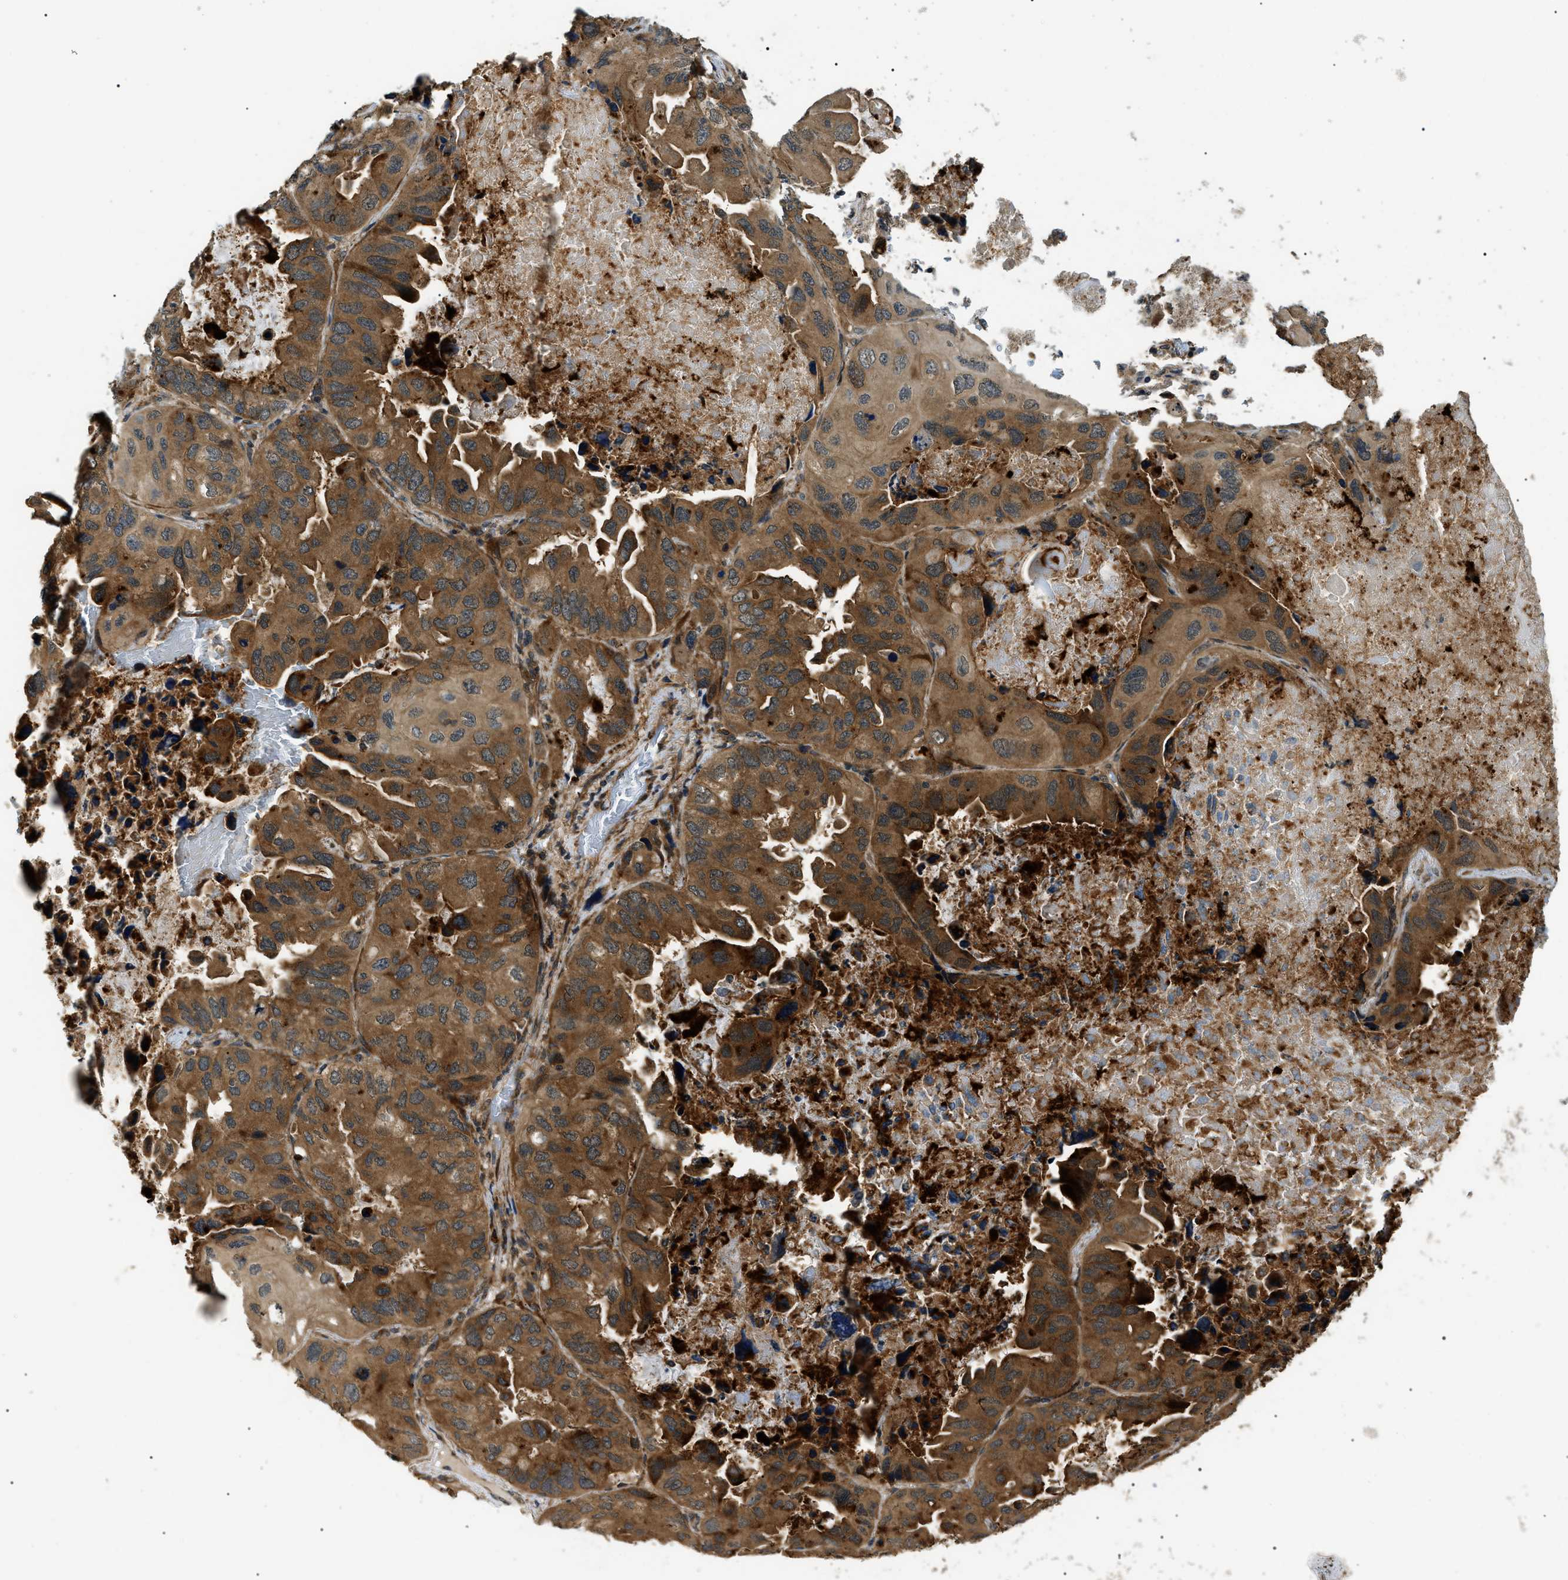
{"staining": {"intensity": "moderate", "quantity": ">75%", "location": "cytoplasmic/membranous"}, "tissue": "lung cancer", "cell_type": "Tumor cells", "image_type": "cancer", "snomed": [{"axis": "morphology", "description": "Squamous cell carcinoma, NOS"}, {"axis": "topography", "description": "Lung"}], "caption": "DAB immunohistochemical staining of human lung cancer (squamous cell carcinoma) reveals moderate cytoplasmic/membranous protein positivity in about >75% of tumor cells.", "gene": "ATP6AP1", "patient": {"sex": "female", "age": 73}}